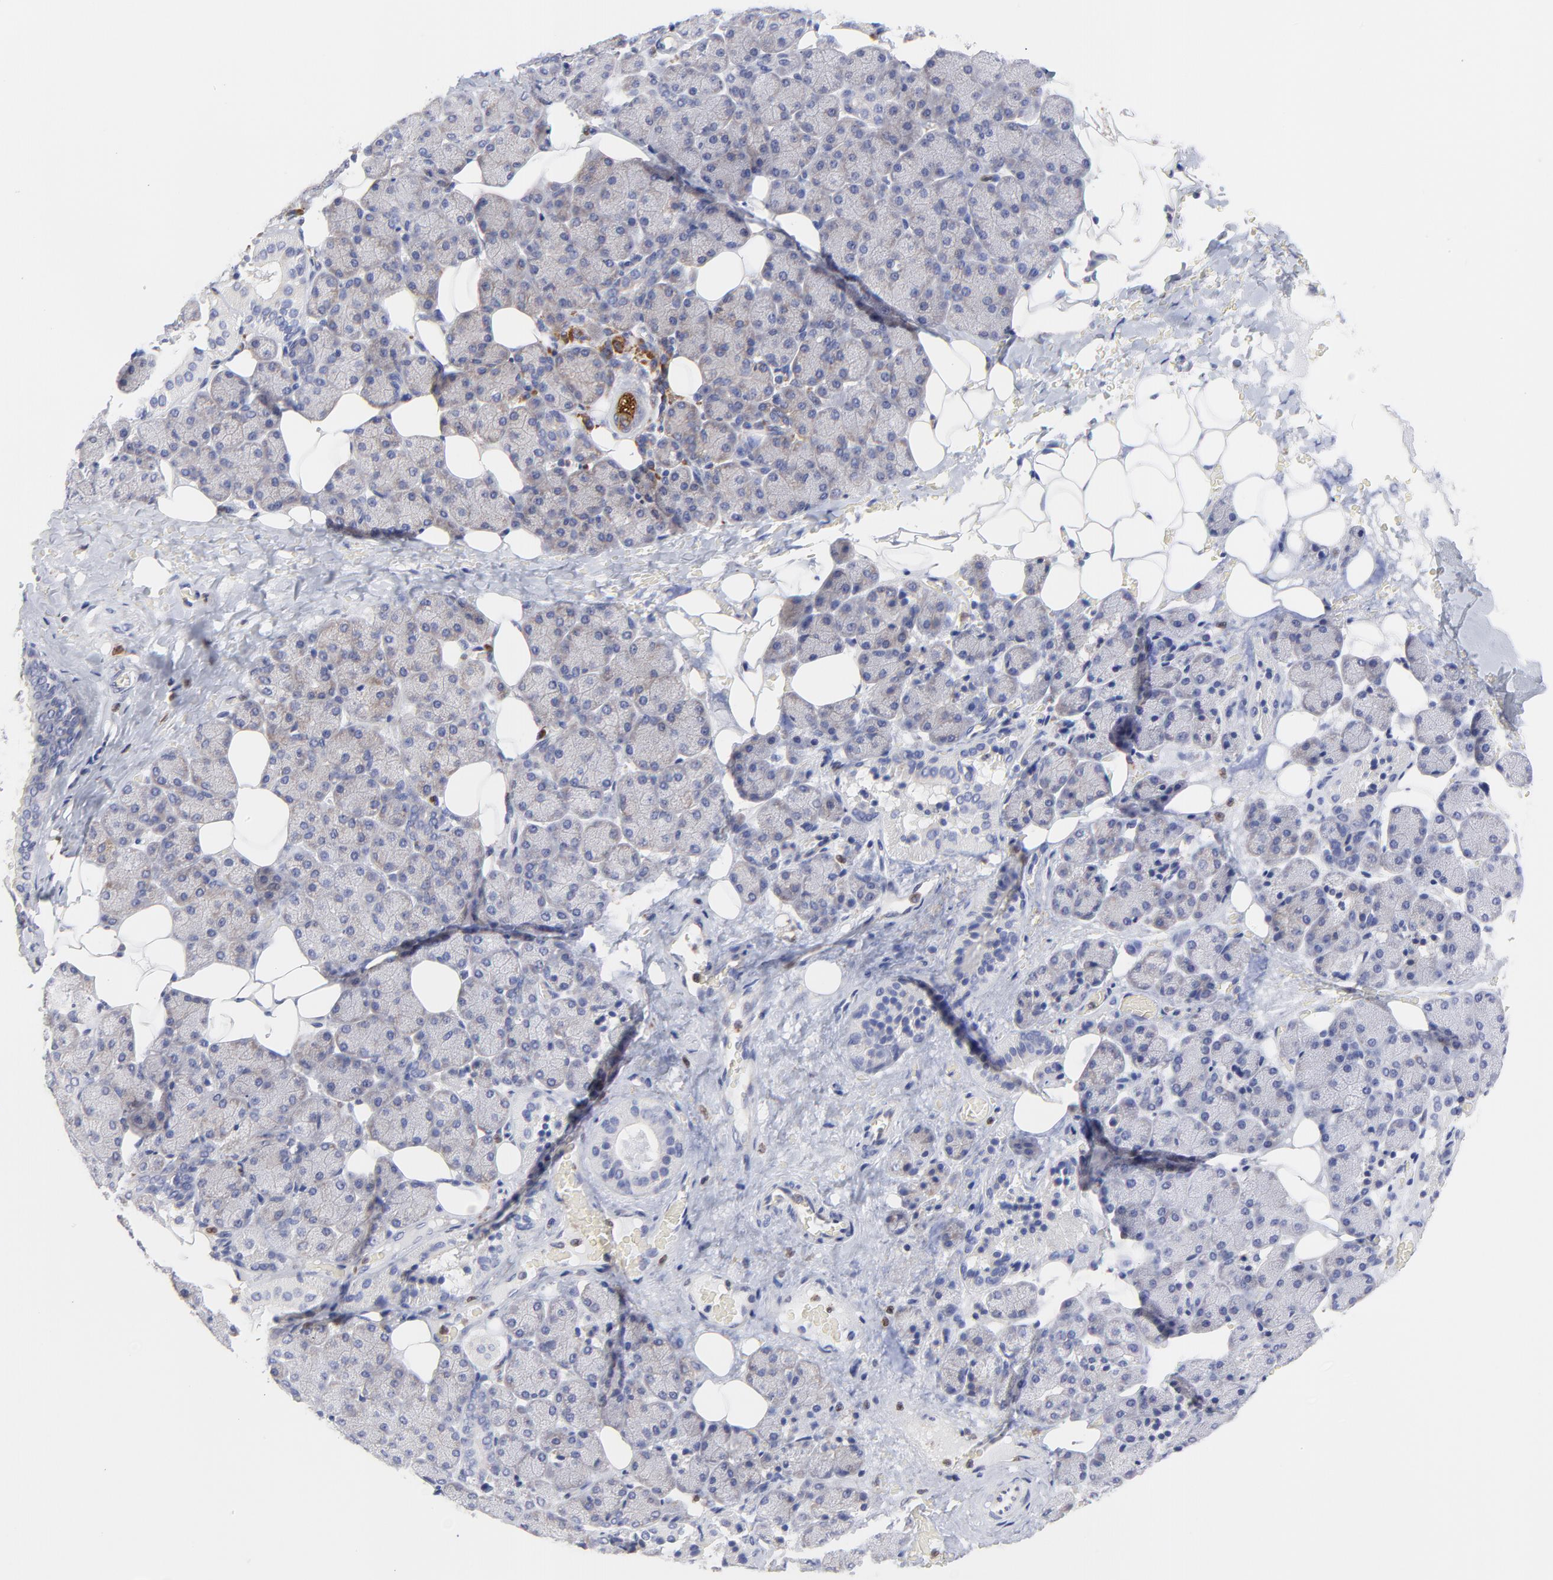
{"staining": {"intensity": "negative", "quantity": "none", "location": "none"}, "tissue": "salivary gland", "cell_type": "Glandular cells", "image_type": "normal", "snomed": [{"axis": "morphology", "description": "Normal tissue, NOS"}, {"axis": "topography", "description": "Lymph node"}, {"axis": "topography", "description": "Salivary gland"}], "caption": "Immunohistochemical staining of normal salivary gland displays no significant expression in glandular cells. (DAB IHC, high magnification).", "gene": "MOSPD2", "patient": {"sex": "male", "age": 8}}